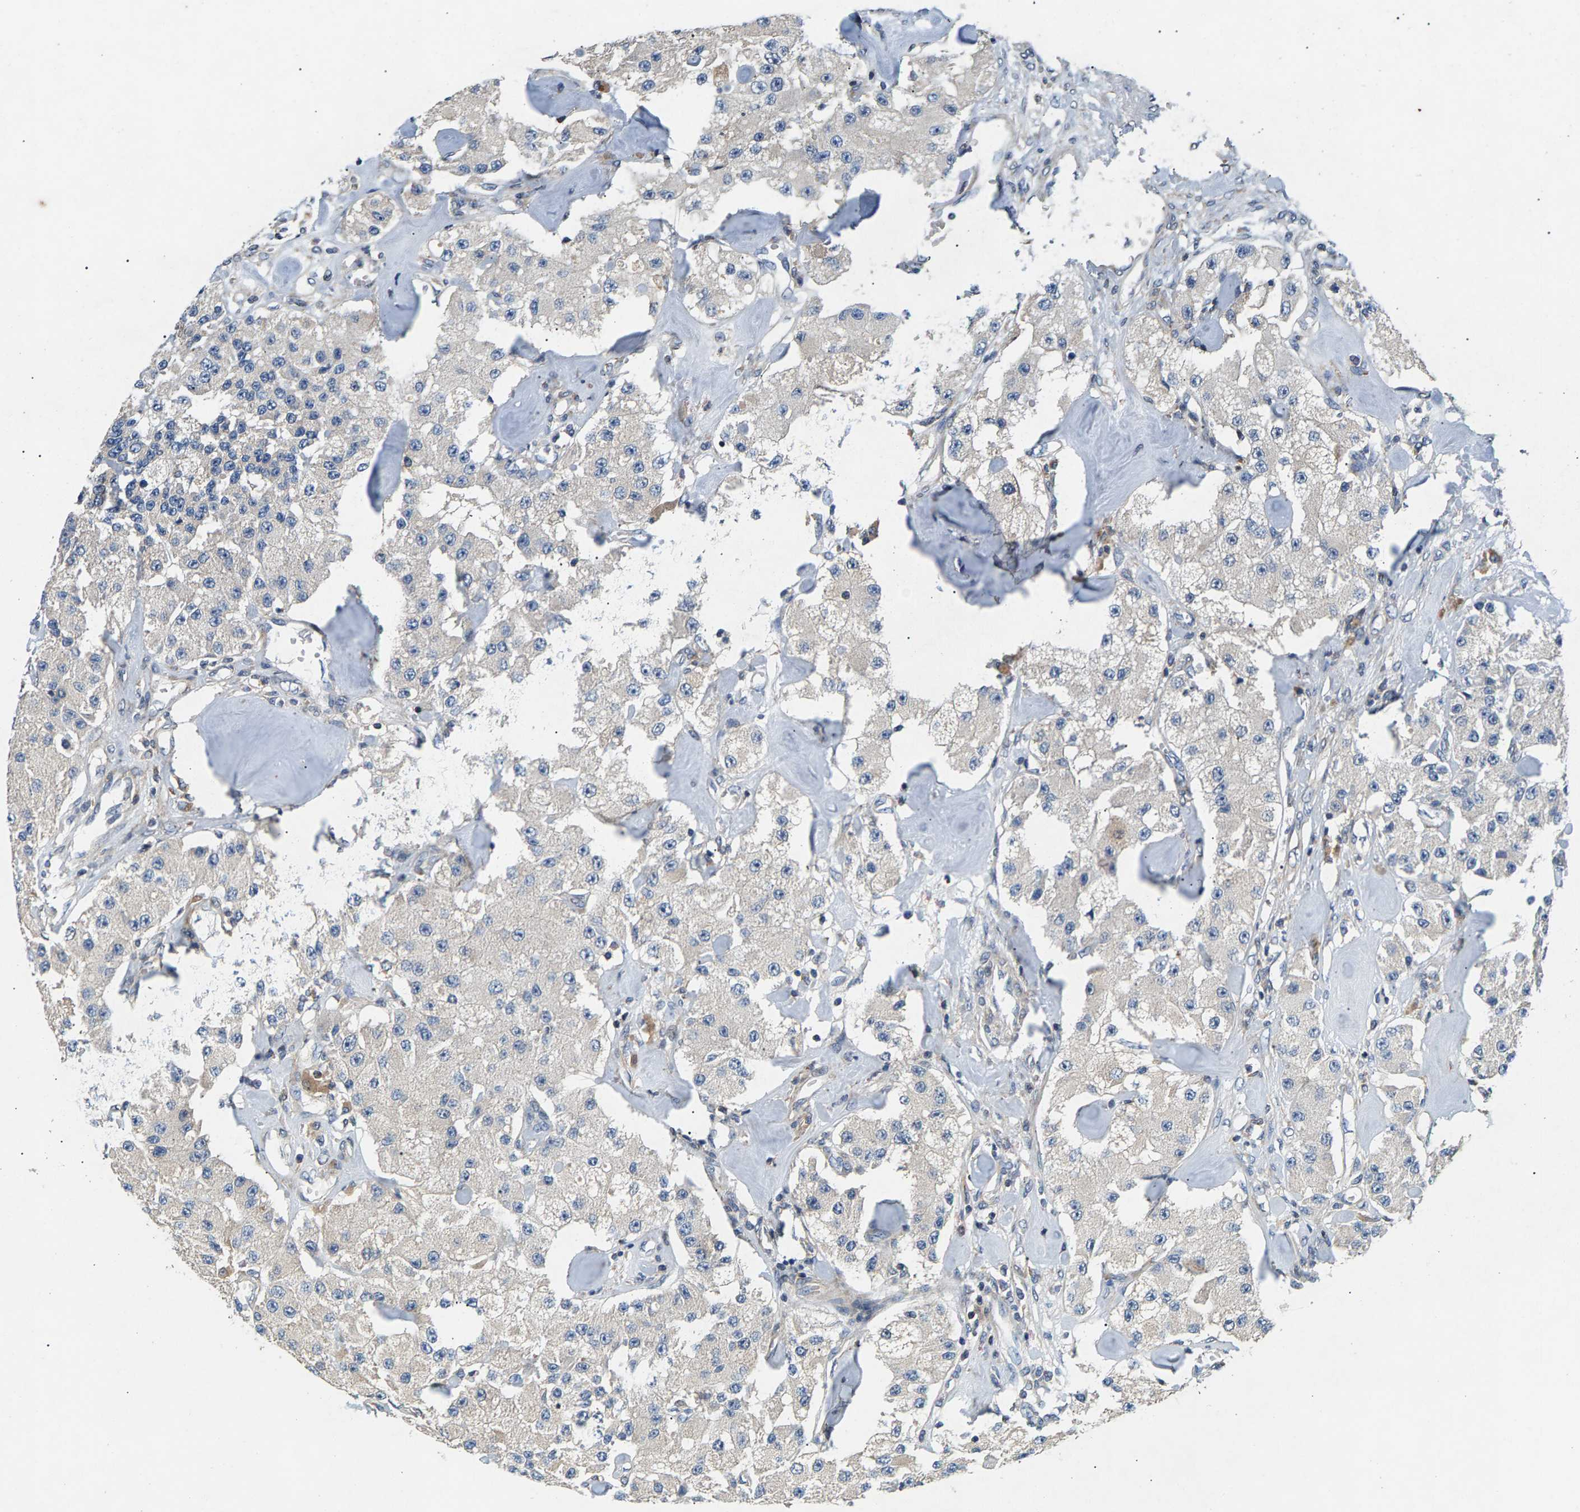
{"staining": {"intensity": "negative", "quantity": "none", "location": "none"}, "tissue": "carcinoid", "cell_type": "Tumor cells", "image_type": "cancer", "snomed": [{"axis": "morphology", "description": "Carcinoid, malignant, NOS"}, {"axis": "topography", "description": "Pancreas"}], "caption": "IHC of carcinoid shows no expression in tumor cells.", "gene": "NT5C", "patient": {"sex": "male", "age": 41}}